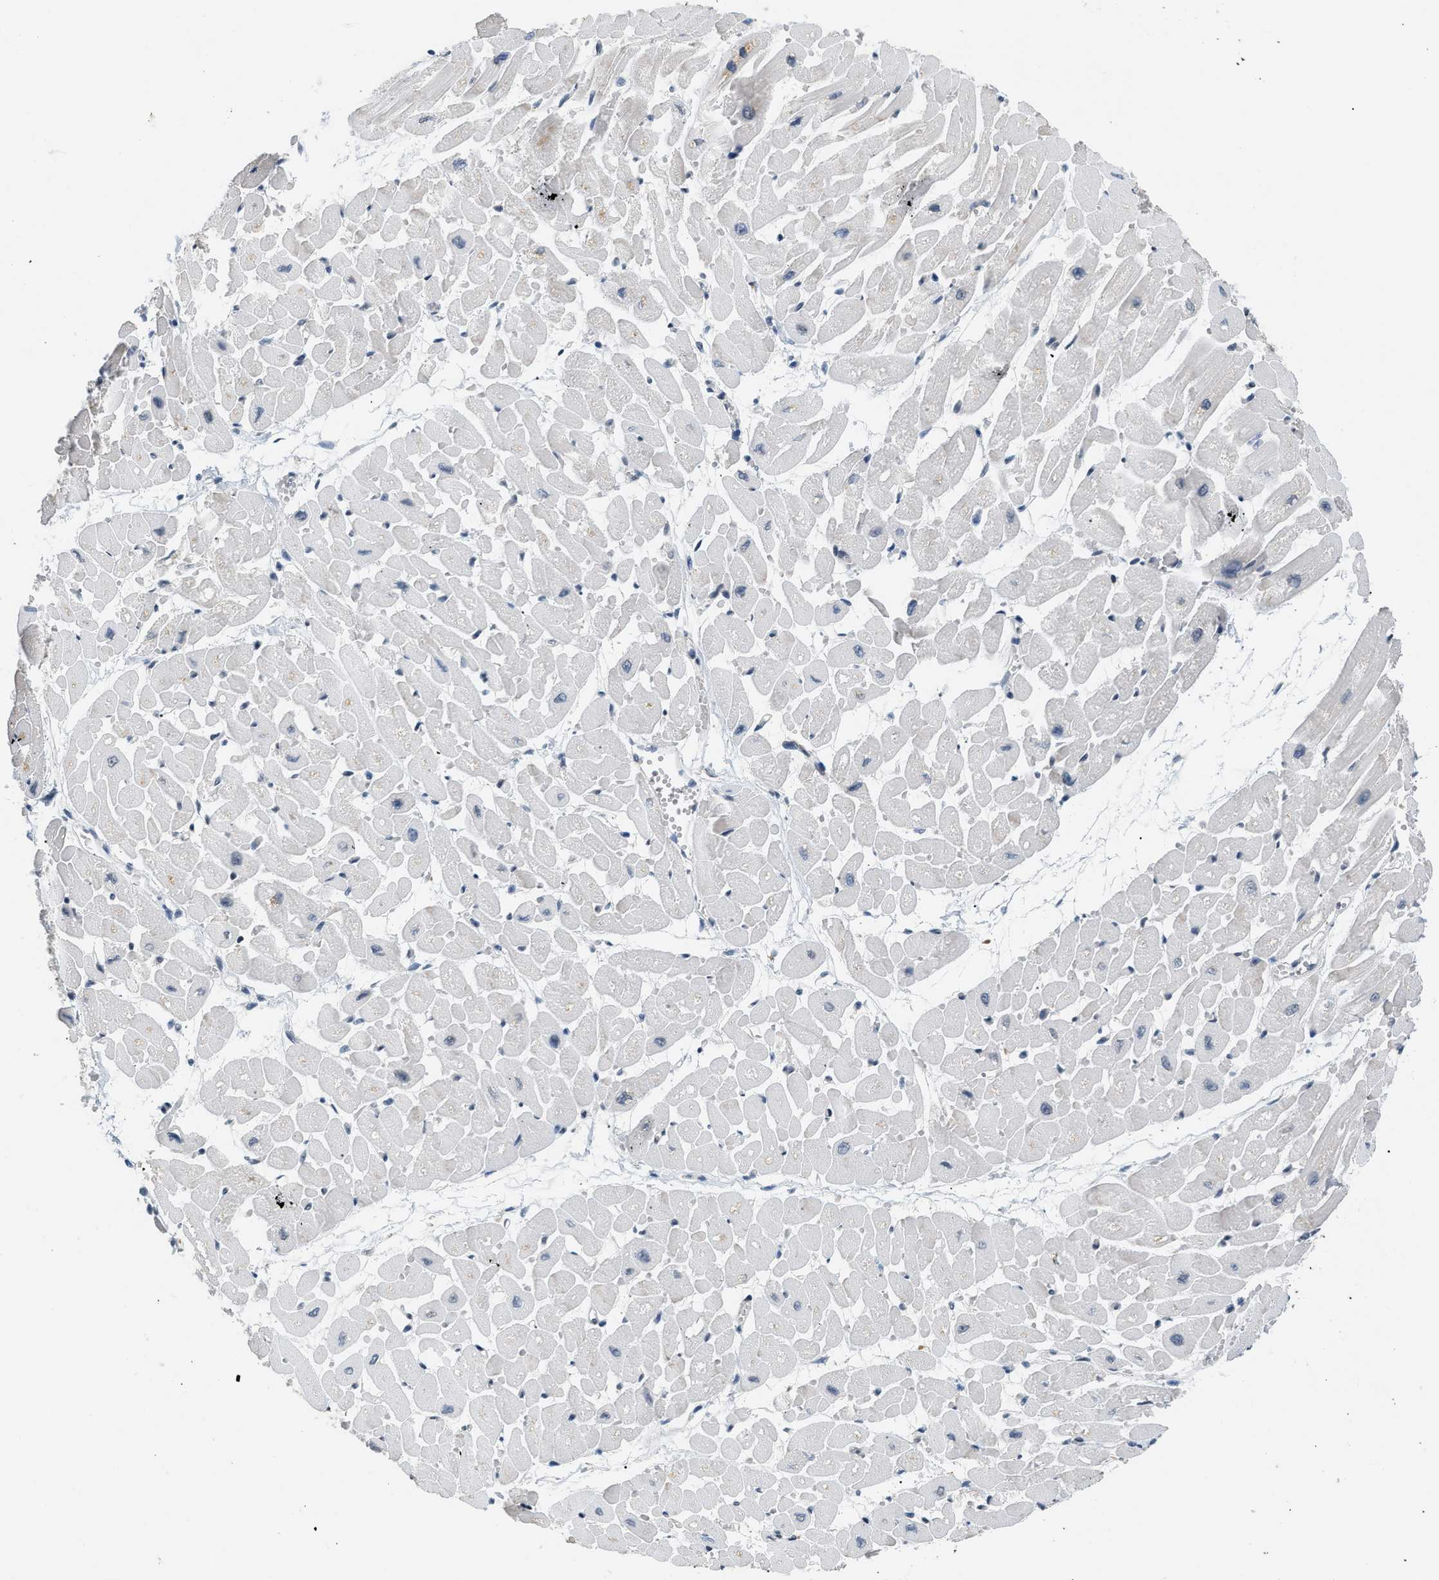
{"staining": {"intensity": "moderate", "quantity": "<25%", "location": "cytoplasmic/membranous"}, "tissue": "heart muscle", "cell_type": "Cardiomyocytes", "image_type": "normal", "snomed": [{"axis": "morphology", "description": "Normal tissue, NOS"}, {"axis": "topography", "description": "Heart"}], "caption": "Moderate cytoplasmic/membranous expression for a protein is identified in about <25% of cardiomyocytes of normal heart muscle using IHC.", "gene": "MZF1", "patient": {"sex": "male", "age": 45}}